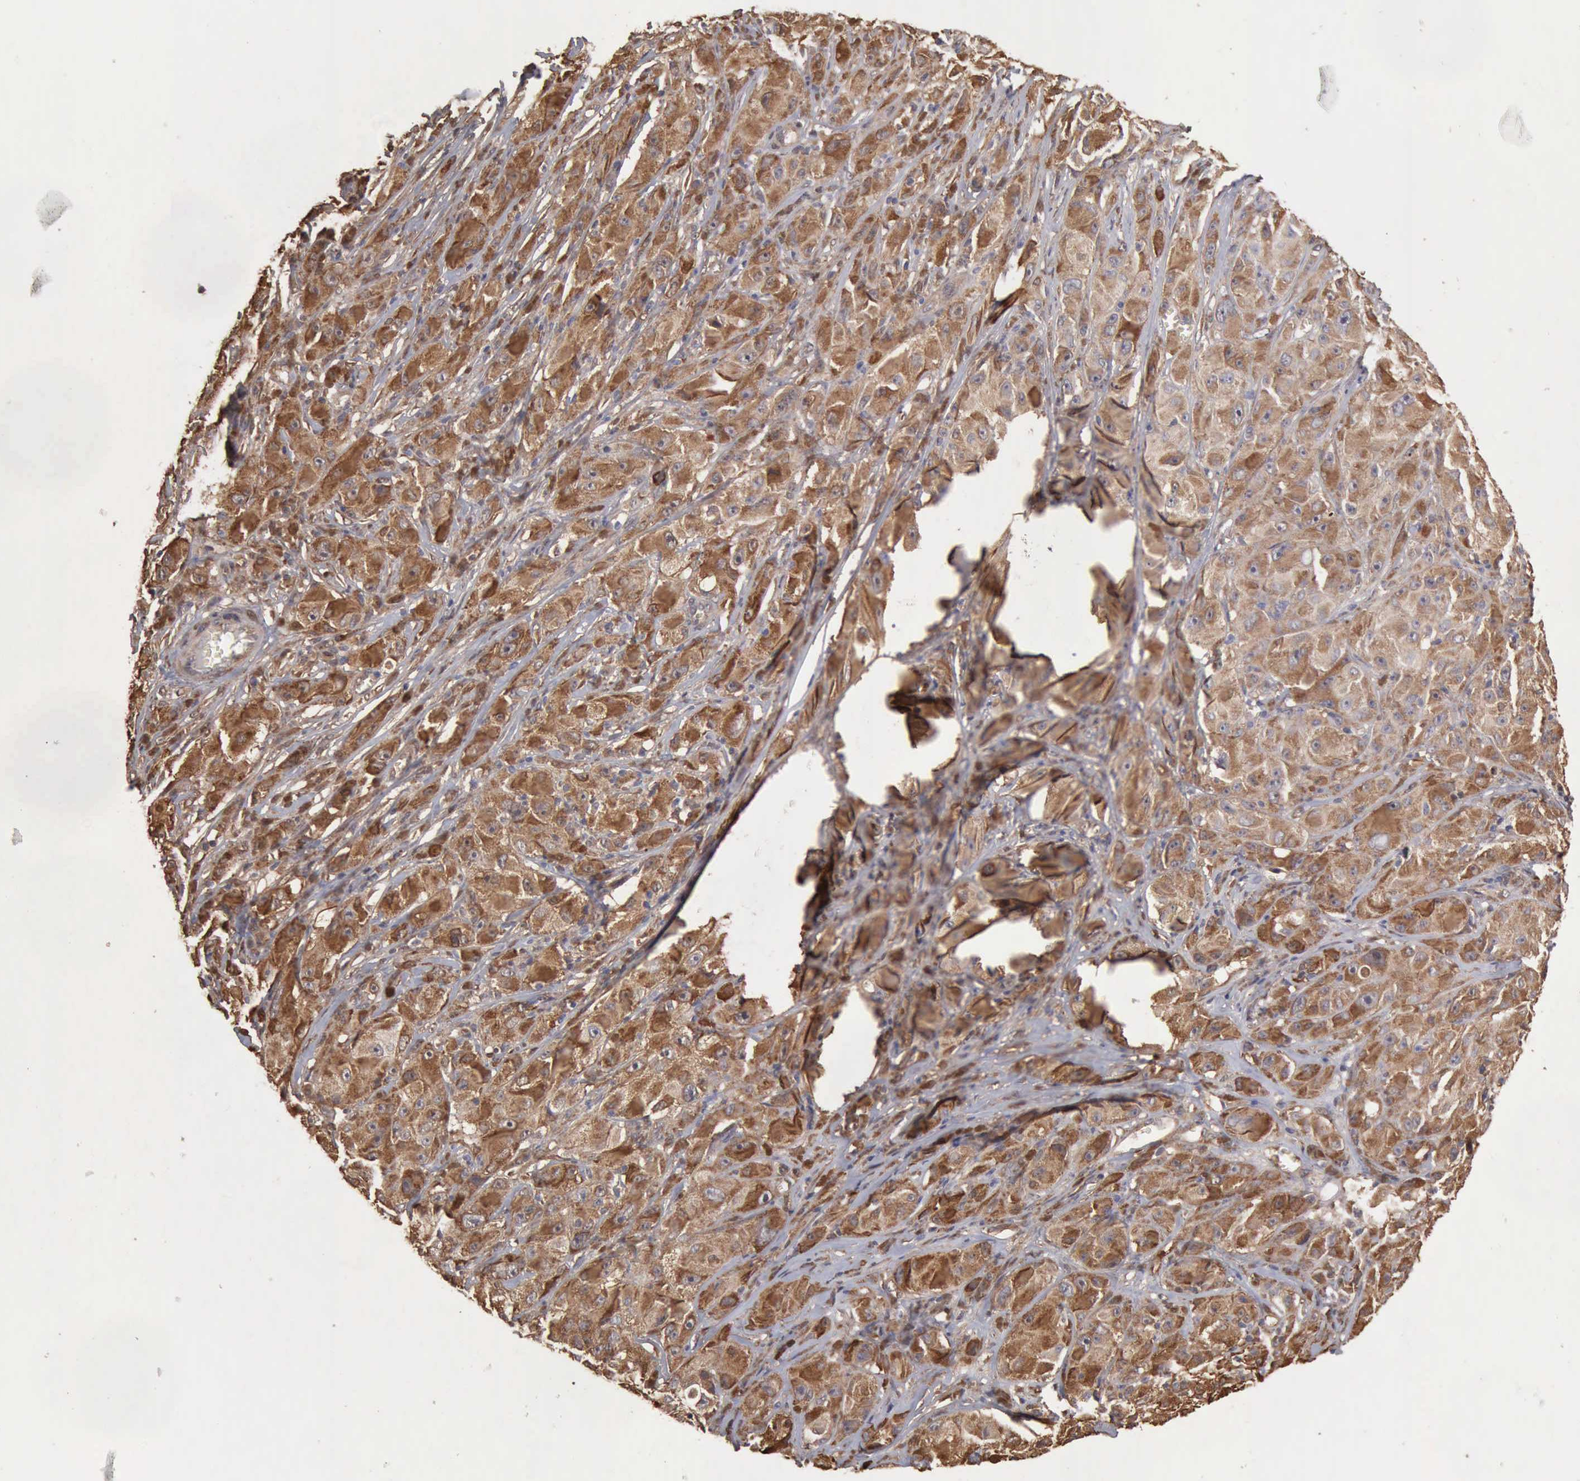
{"staining": {"intensity": "strong", "quantity": ">75%", "location": "cytoplasmic/membranous"}, "tissue": "melanoma", "cell_type": "Tumor cells", "image_type": "cancer", "snomed": [{"axis": "morphology", "description": "Malignant melanoma, NOS"}, {"axis": "topography", "description": "Skin"}], "caption": "Human melanoma stained with a protein marker displays strong staining in tumor cells.", "gene": "APOL2", "patient": {"sex": "male", "age": 56}}